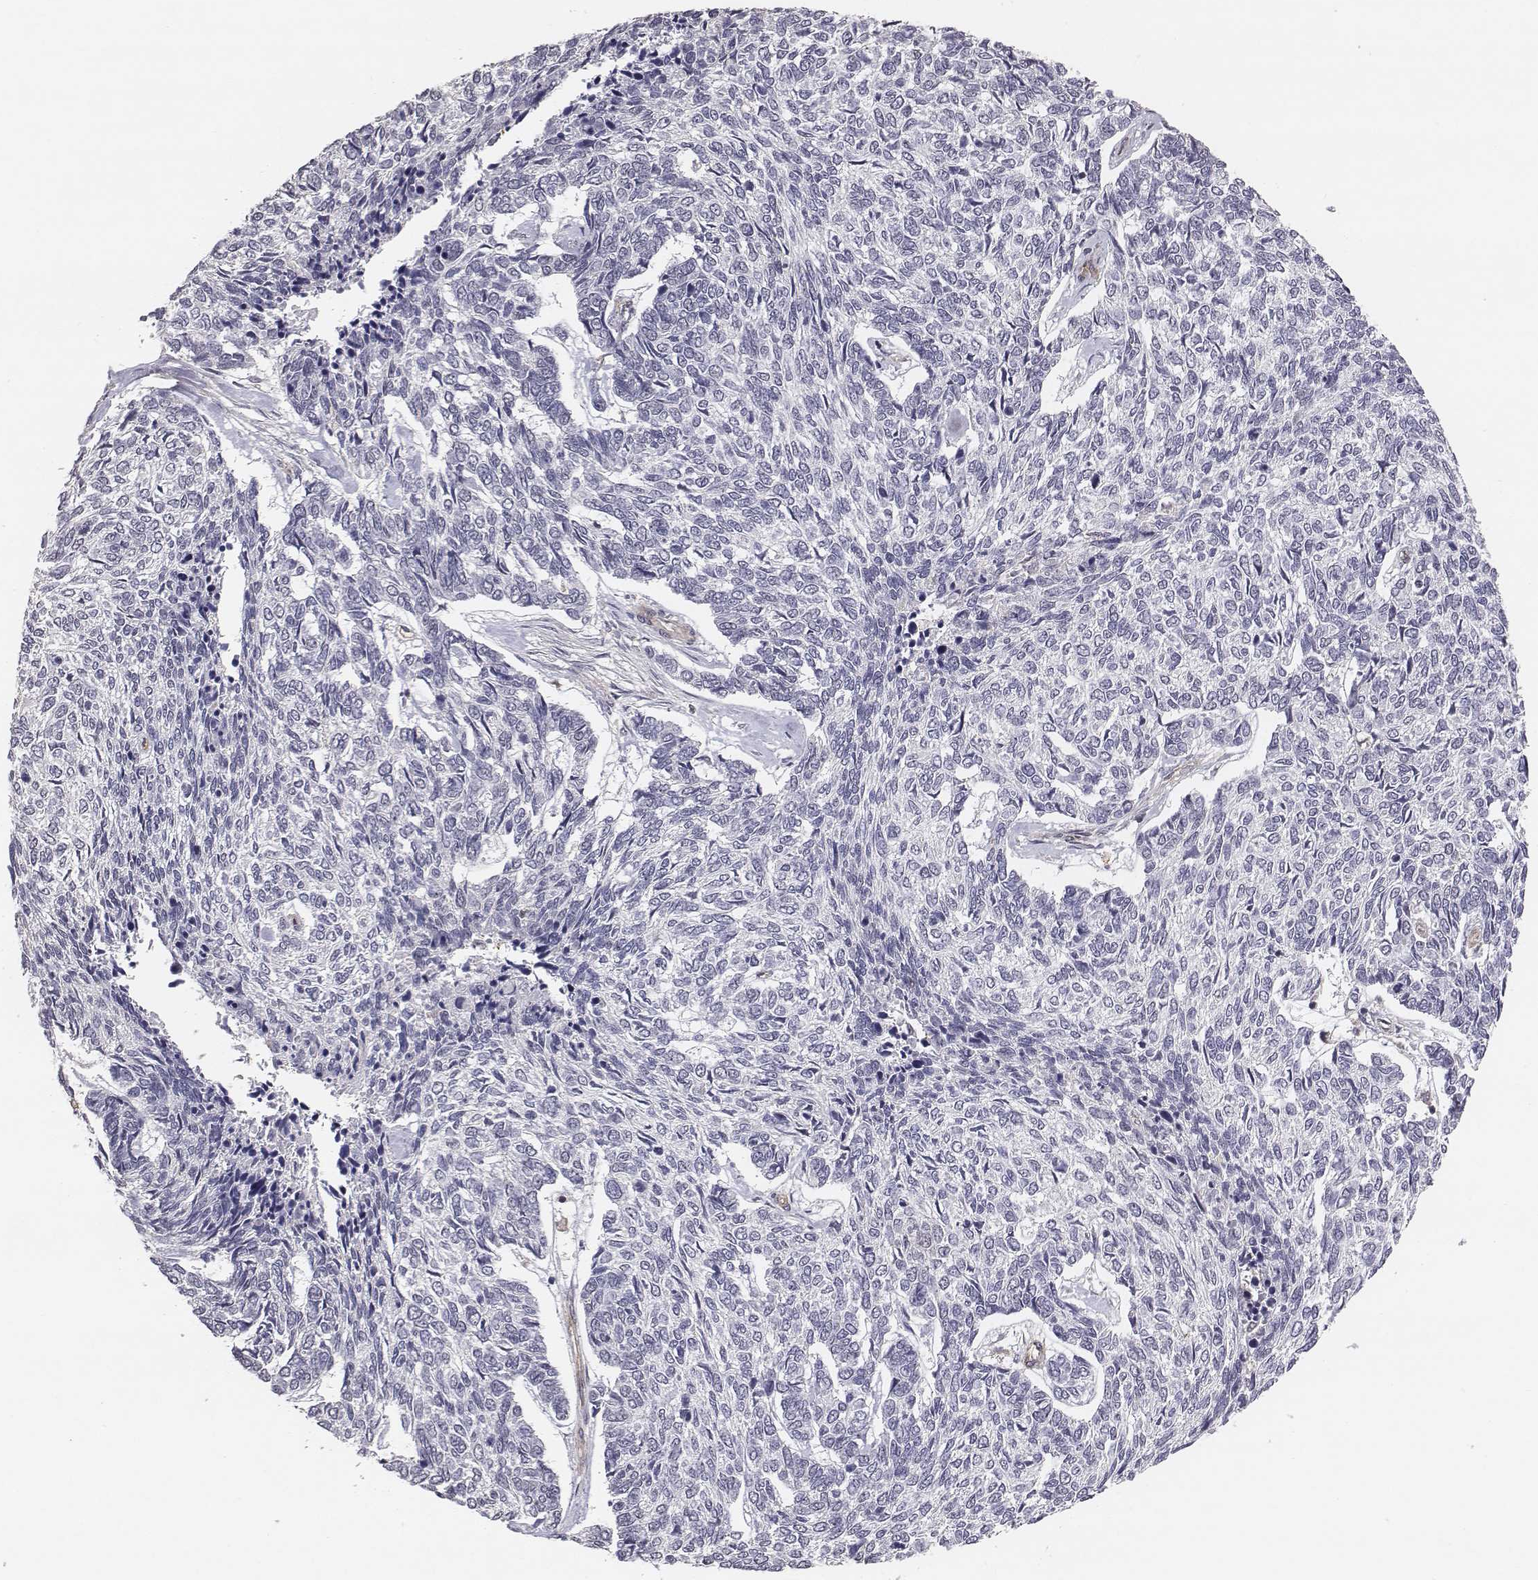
{"staining": {"intensity": "negative", "quantity": "none", "location": "none"}, "tissue": "skin cancer", "cell_type": "Tumor cells", "image_type": "cancer", "snomed": [{"axis": "morphology", "description": "Basal cell carcinoma"}, {"axis": "topography", "description": "Skin"}], "caption": "The micrograph demonstrates no significant staining in tumor cells of skin cancer.", "gene": "PTPRG", "patient": {"sex": "female", "age": 65}}